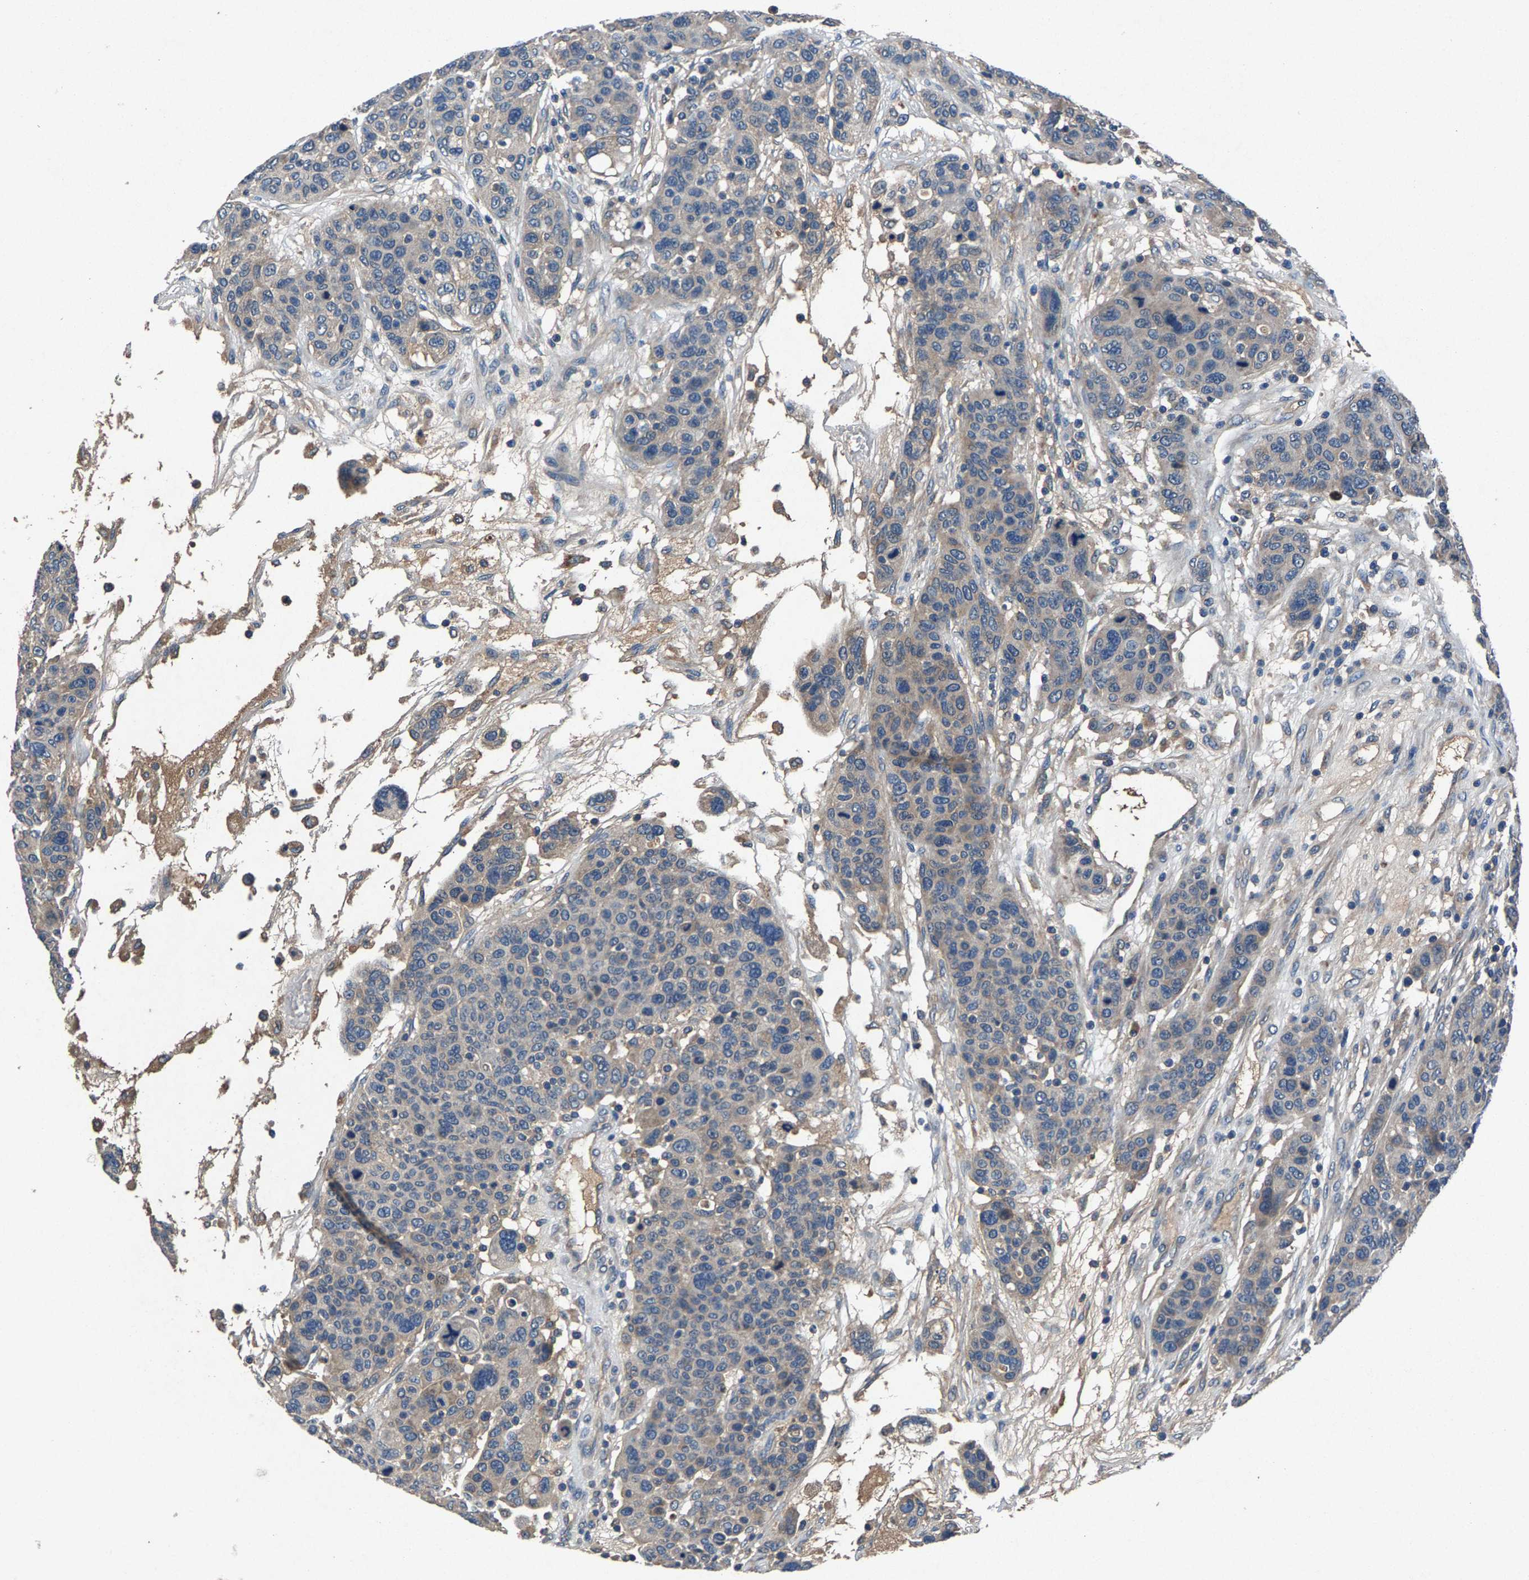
{"staining": {"intensity": "weak", "quantity": "<25%", "location": "cytoplasmic/membranous"}, "tissue": "breast cancer", "cell_type": "Tumor cells", "image_type": "cancer", "snomed": [{"axis": "morphology", "description": "Duct carcinoma"}, {"axis": "topography", "description": "Breast"}], "caption": "IHC image of neoplastic tissue: intraductal carcinoma (breast) stained with DAB demonstrates no significant protein expression in tumor cells. (IHC, brightfield microscopy, high magnification).", "gene": "PRXL2C", "patient": {"sex": "female", "age": 37}}